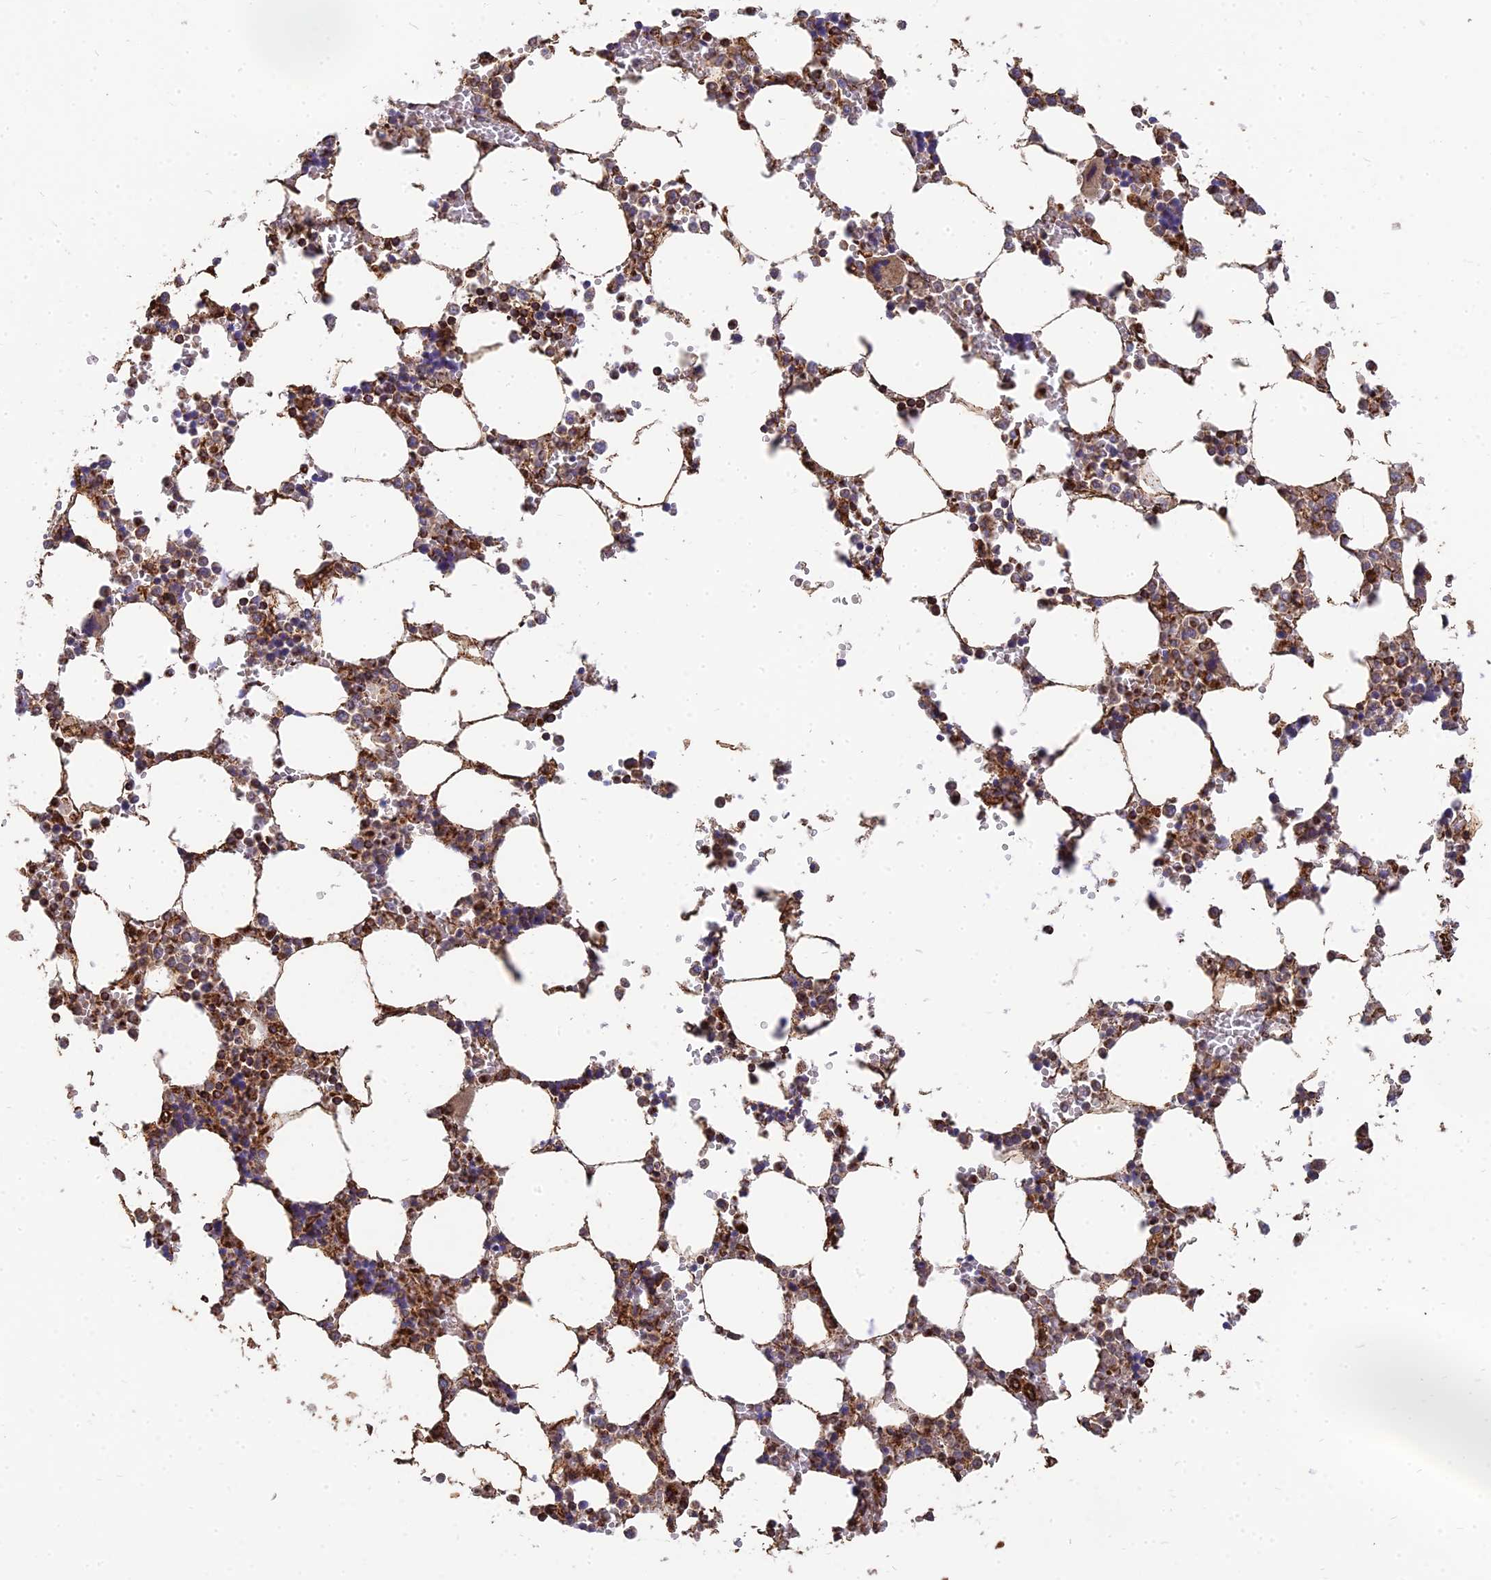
{"staining": {"intensity": "strong", "quantity": ">75%", "location": "cytoplasmic/membranous,nuclear"}, "tissue": "bone marrow", "cell_type": "Hematopoietic cells", "image_type": "normal", "snomed": [{"axis": "morphology", "description": "Normal tissue, NOS"}, {"axis": "topography", "description": "Bone marrow"}], "caption": "This is an image of immunohistochemistry staining of benign bone marrow, which shows strong positivity in the cytoplasmic/membranous,nuclear of hematopoietic cells.", "gene": "DSTYK", "patient": {"sex": "male", "age": 64}}